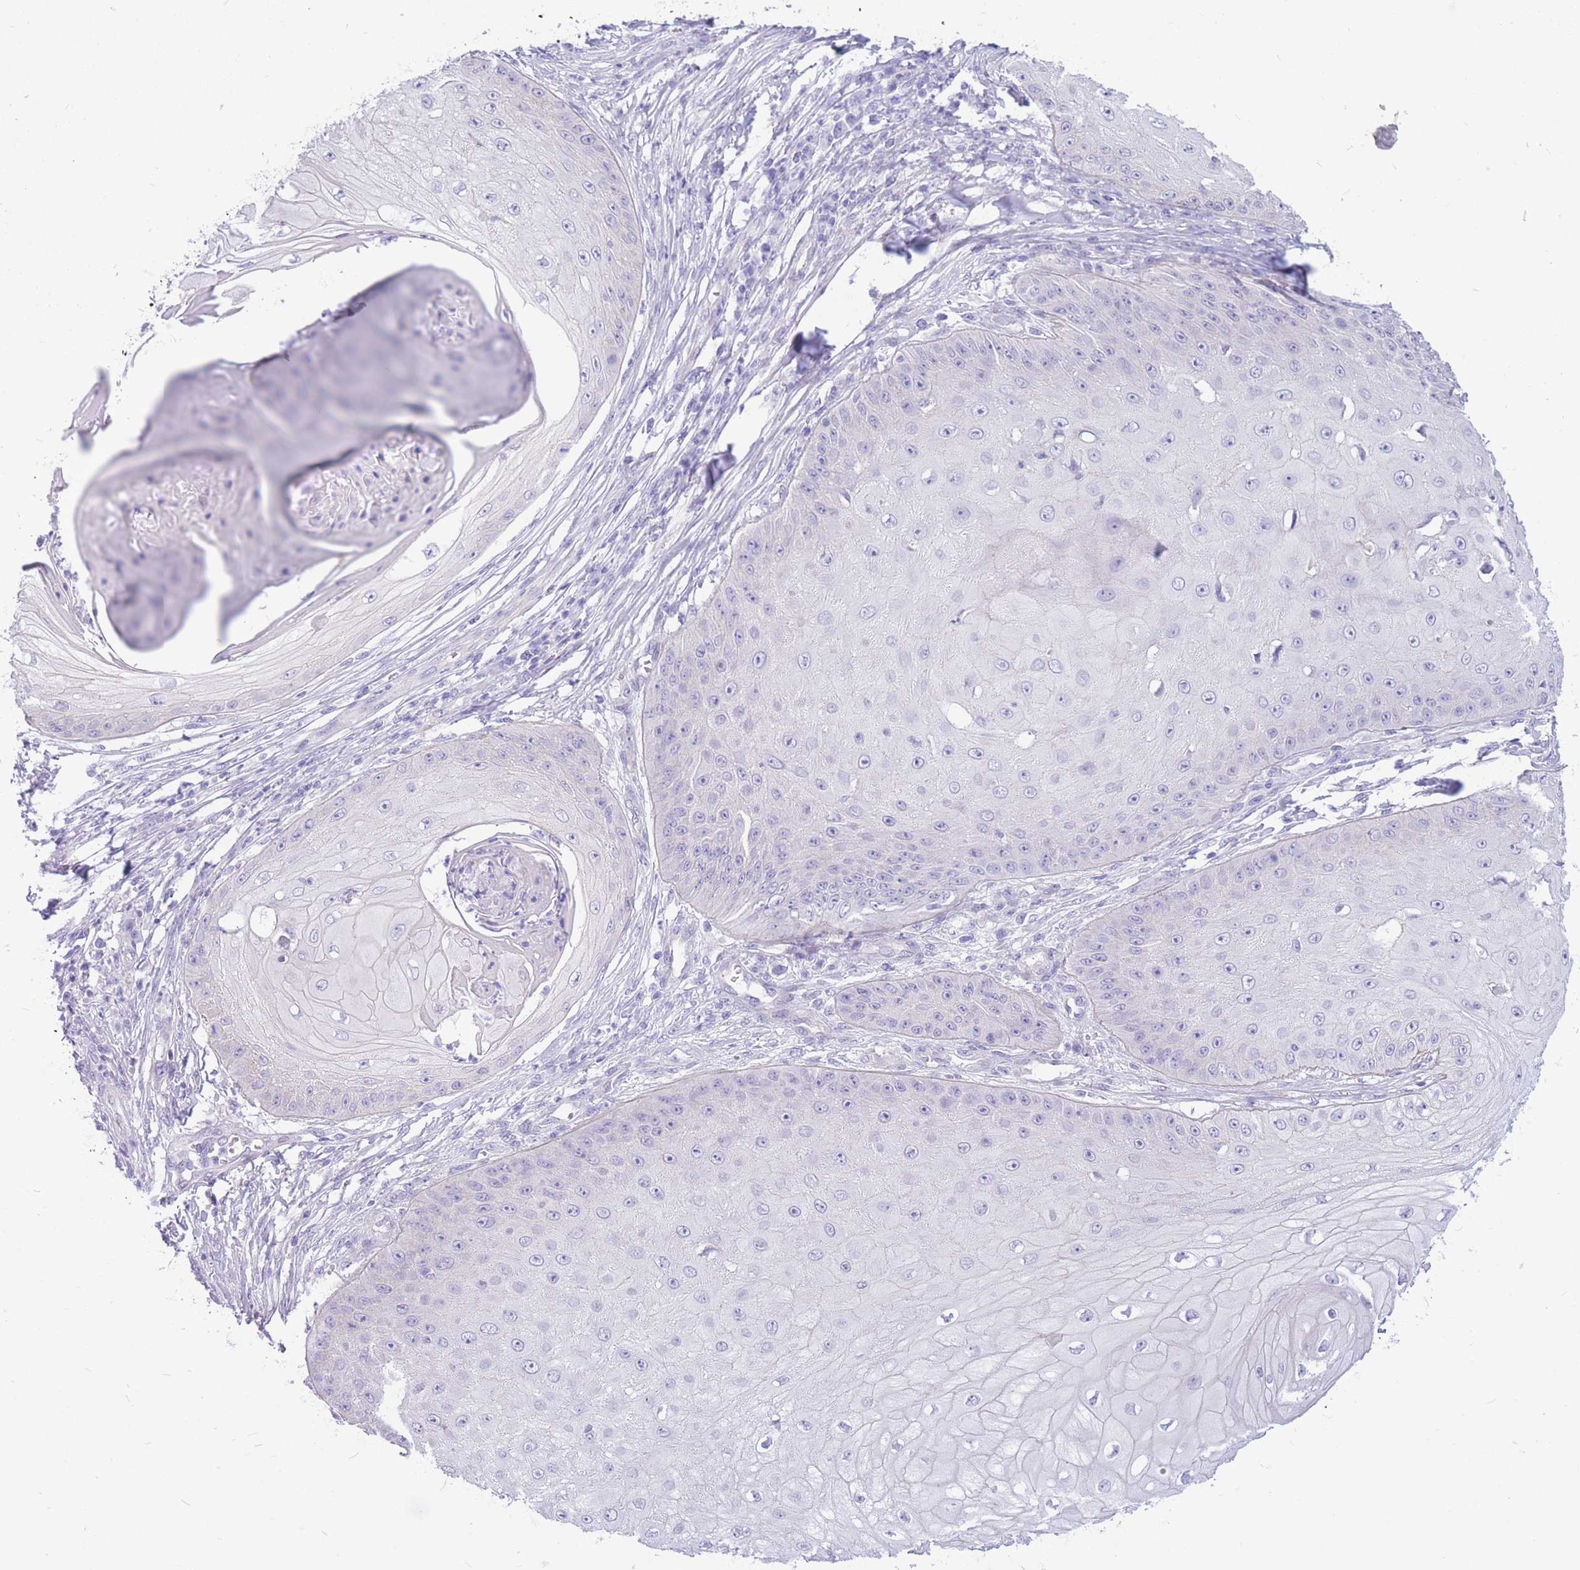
{"staining": {"intensity": "negative", "quantity": "none", "location": "none"}, "tissue": "skin cancer", "cell_type": "Tumor cells", "image_type": "cancer", "snomed": [{"axis": "morphology", "description": "Squamous cell carcinoma, NOS"}, {"axis": "topography", "description": "Skin"}], "caption": "Immunohistochemical staining of human skin cancer shows no significant expression in tumor cells.", "gene": "ZNF311", "patient": {"sex": "male", "age": 70}}